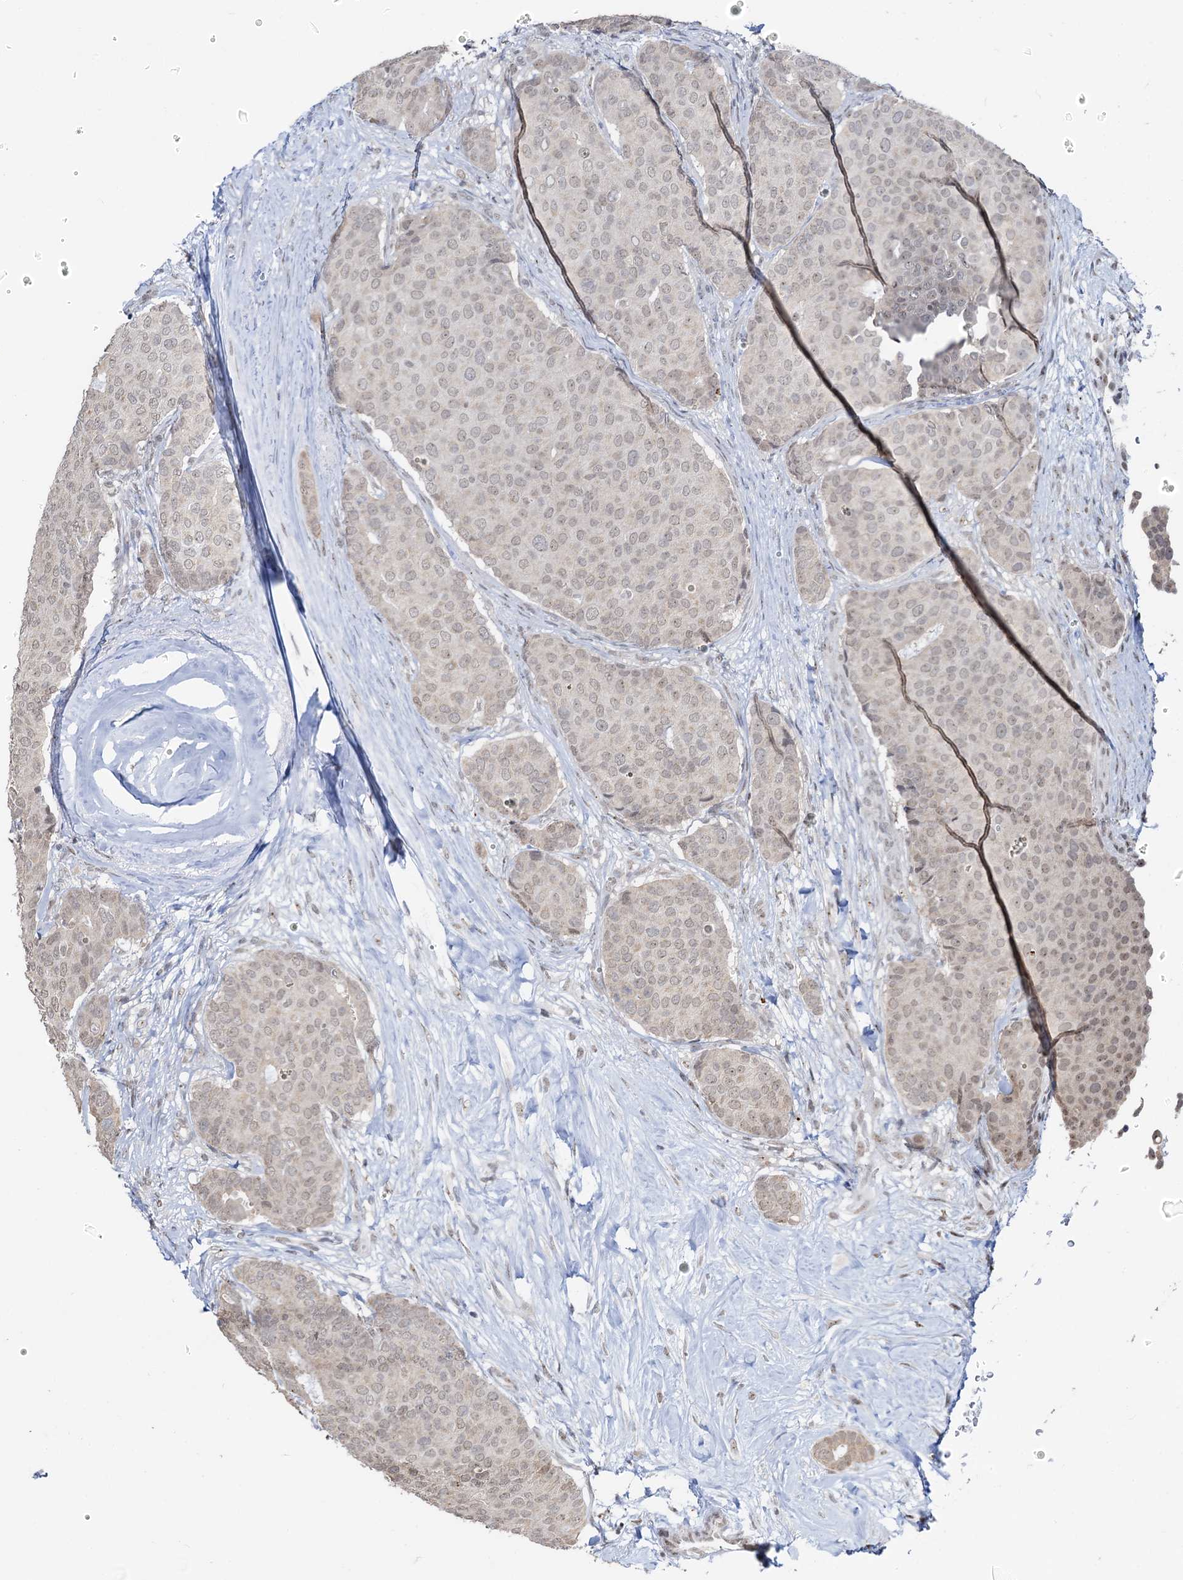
{"staining": {"intensity": "weak", "quantity": ">75%", "location": "nuclear"}, "tissue": "breast cancer", "cell_type": "Tumor cells", "image_type": "cancer", "snomed": [{"axis": "morphology", "description": "Duct carcinoma"}, {"axis": "topography", "description": "Breast"}], "caption": "Immunohistochemical staining of breast intraductal carcinoma demonstrates low levels of weak nuclear protein expression in about >75% of tumor cells. Nuclei are stained in blue.", "gene": "NAT10", "patient": {"sex": "female", "age": 75}}